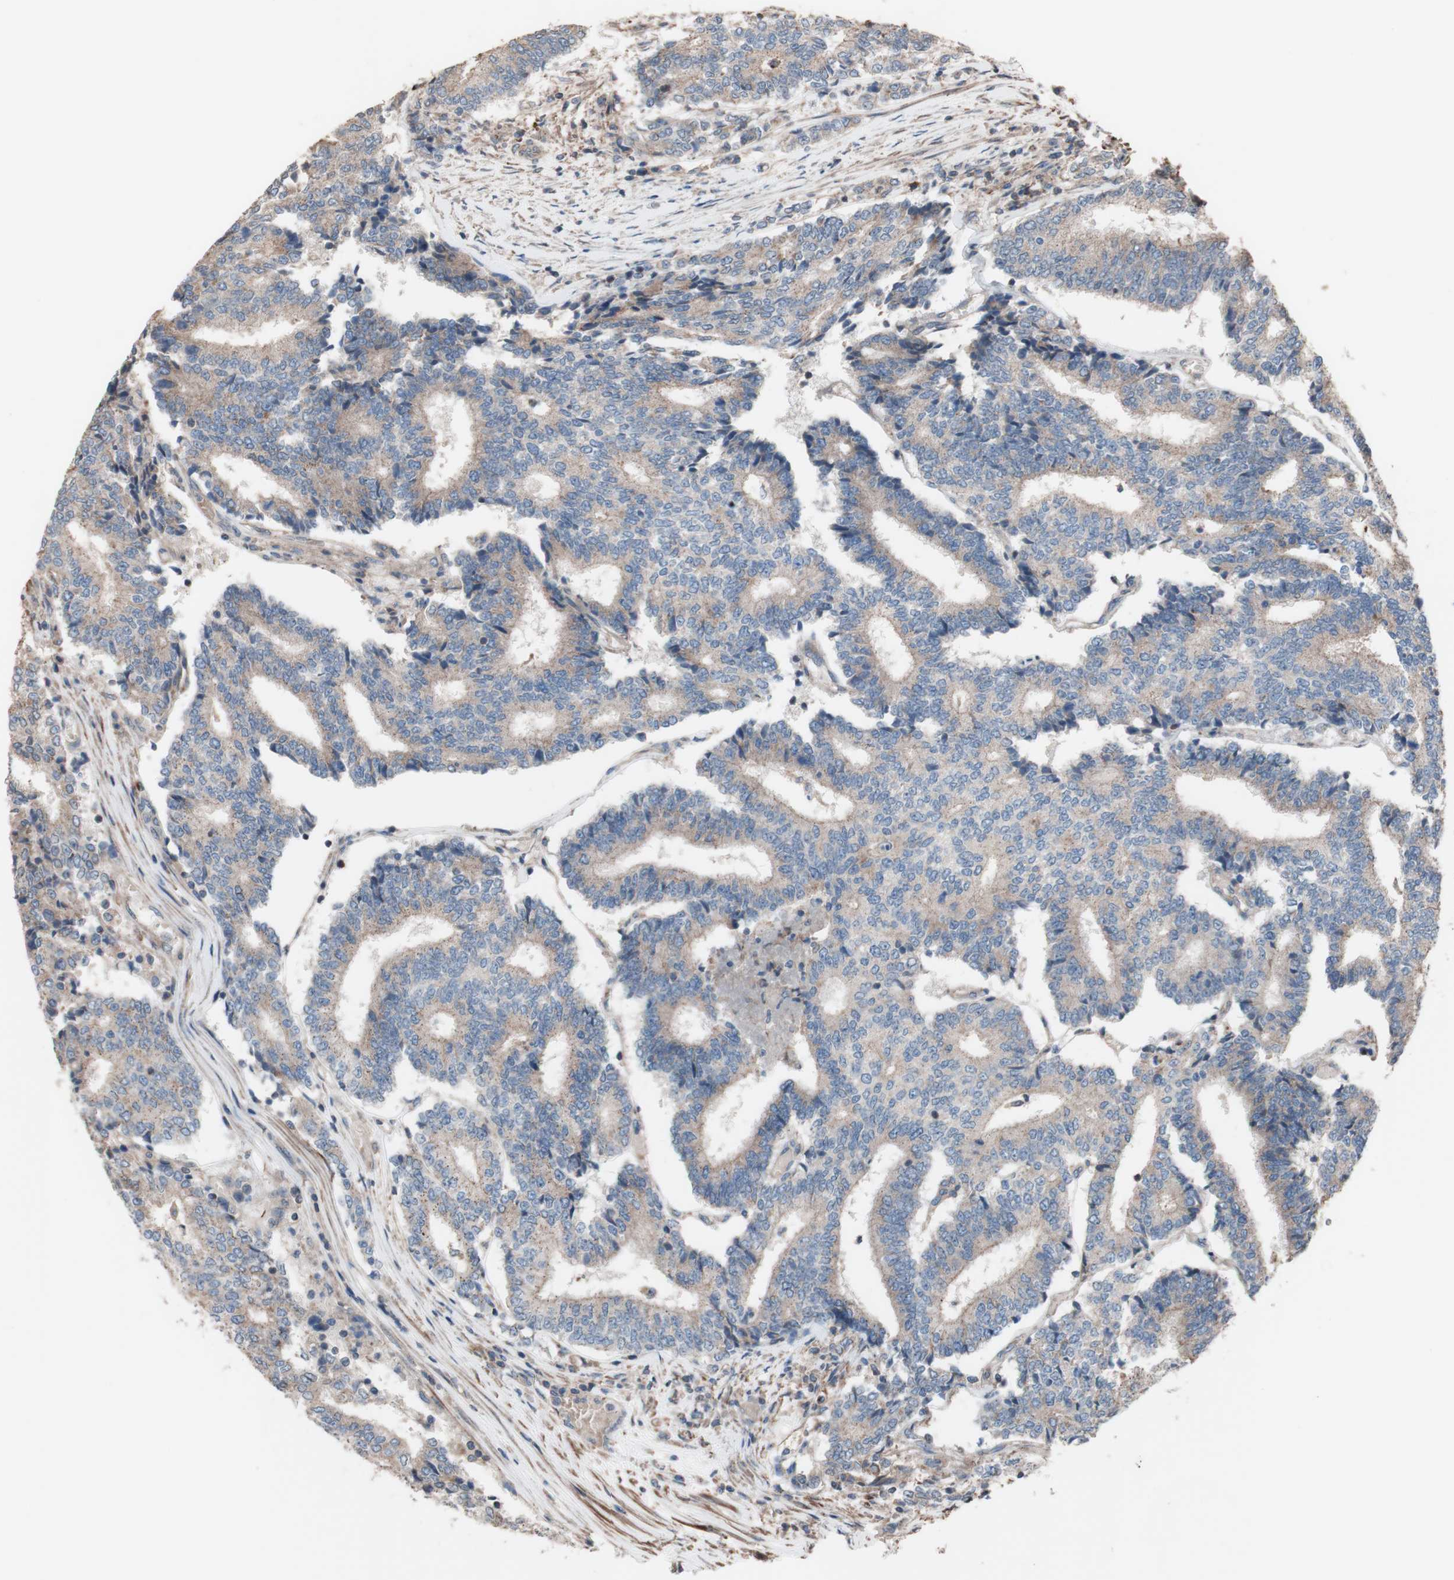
{"staining": {"intensity": "weak", "quantity": ">75%", "location": "cytoplasmic/membranous"}, "tissue": "prostate cancer", "cell_type": "Tumor cells", "image_type": "cancer", "snomed": [{"axis": "morphology", "description": "Normal tissue, NOS"}, {"axis": "morphology", "description": "Adenocarcinoma, High grade"}, {"axis": "topography", "description": "Prostate"}, {"axis": "topography", "description": "Seminal veicle"}], "caption": "A photomicrograph of prostate cancer (adenocarcinoma (high-grade)) stained for a protein reveals weak cytoplasmic/membranous brown staining in tumor cells.", "gene": "COPB1", "patient": {"sex": "male", "age": 55}}